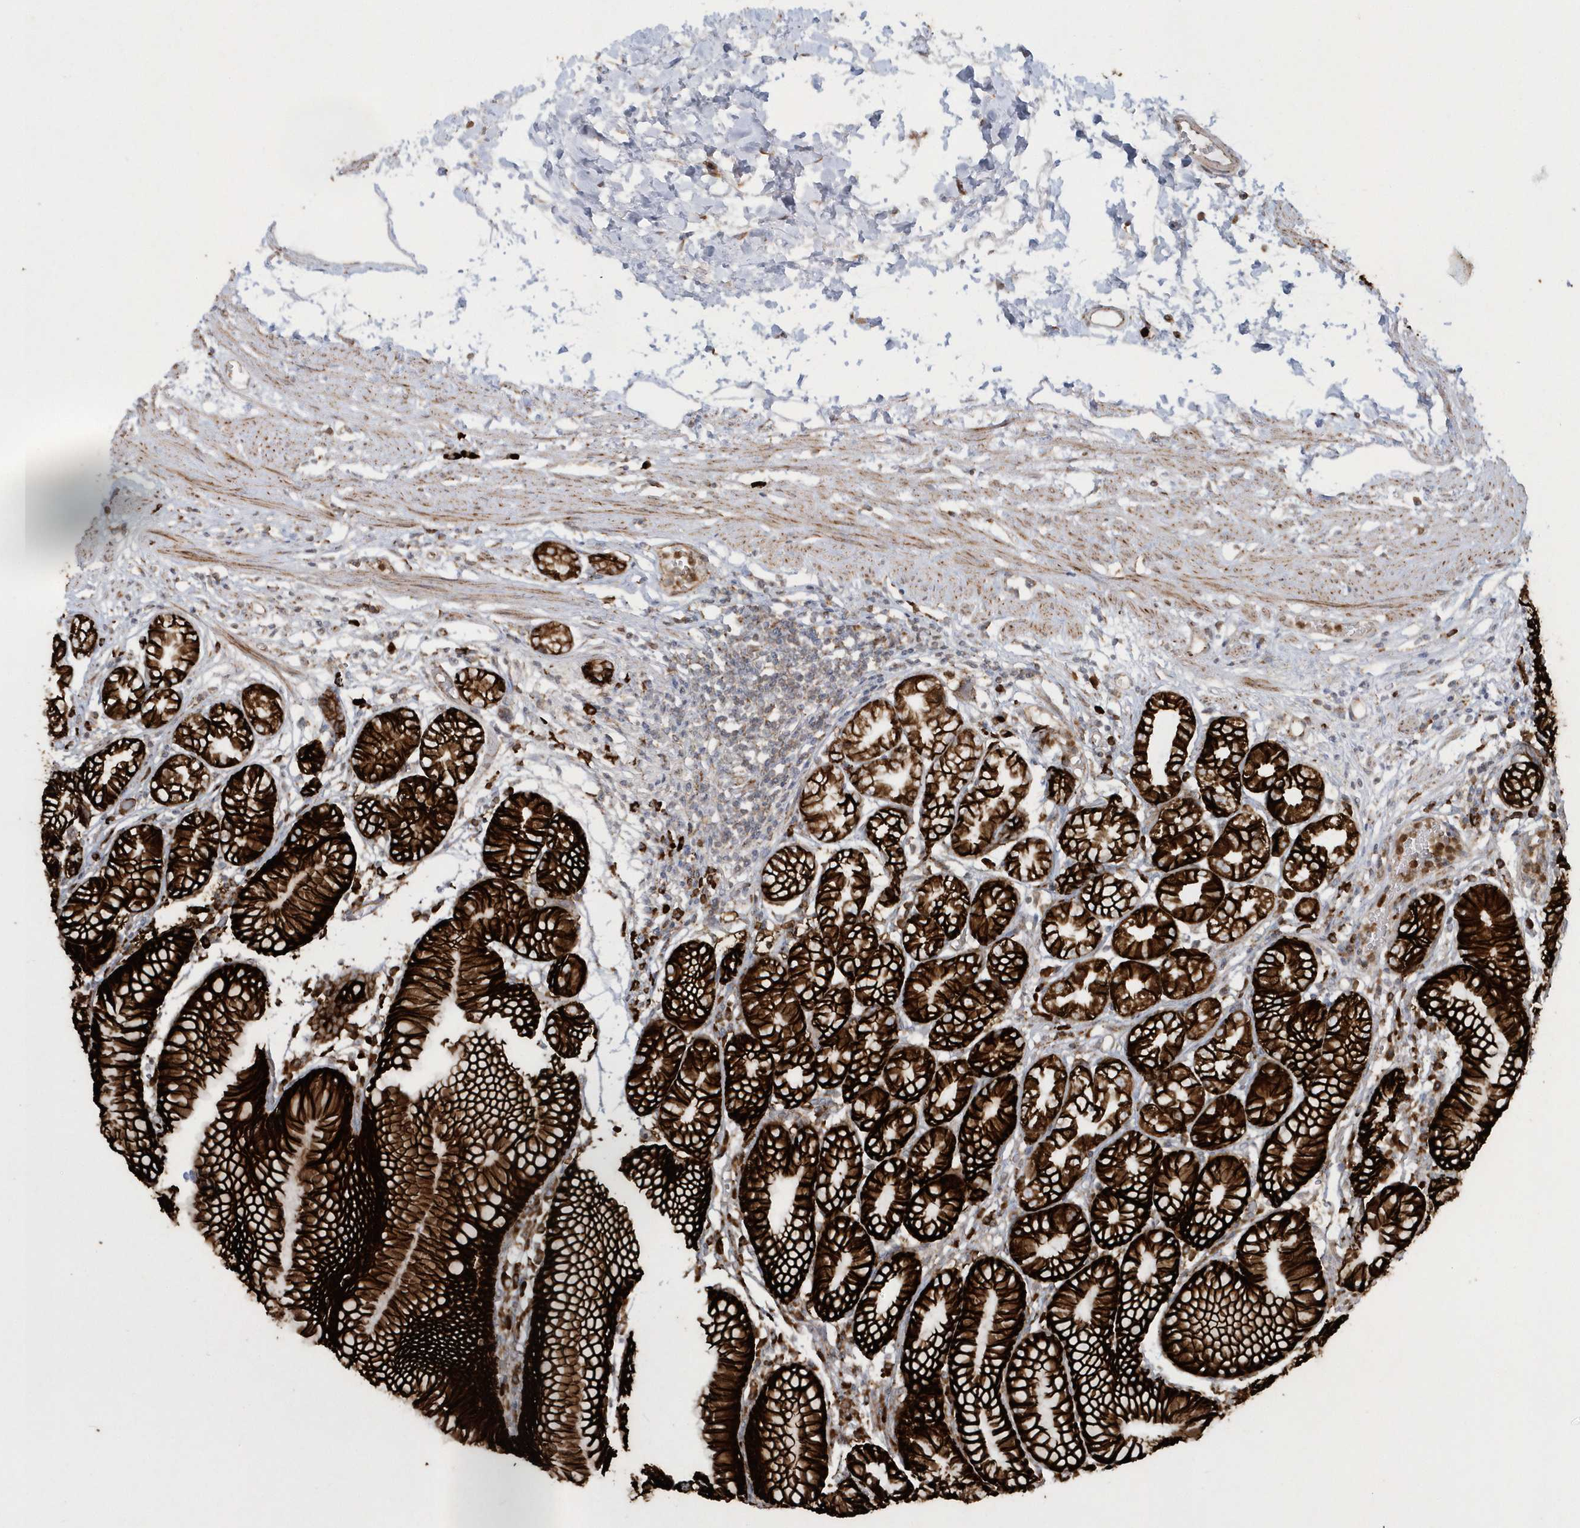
{"staining": {"intensity": "strong", "quantity": ">75%", "location": "cytoplasmic/membranous"}, "tissue": "stomach", "cell_type": "Glandular cells", "image_type": "normal", "snomed": [{"axis": "morphology", "description": "Normal tissue, NOS"}, {"axis": "topography", "description": "Stomach"}], "caption": "Protein staining of benign stomach demonstrates strong cytoplasmic/membranous expression in approximately >75% of glandular cells. The protein of interest is stained brown, and the nuclei are stained in blue (DAB IHC with brightfield microscopy, high magnification).", "gene": "SH3BP2", "patient": {"sex": "female", "age": 57}}